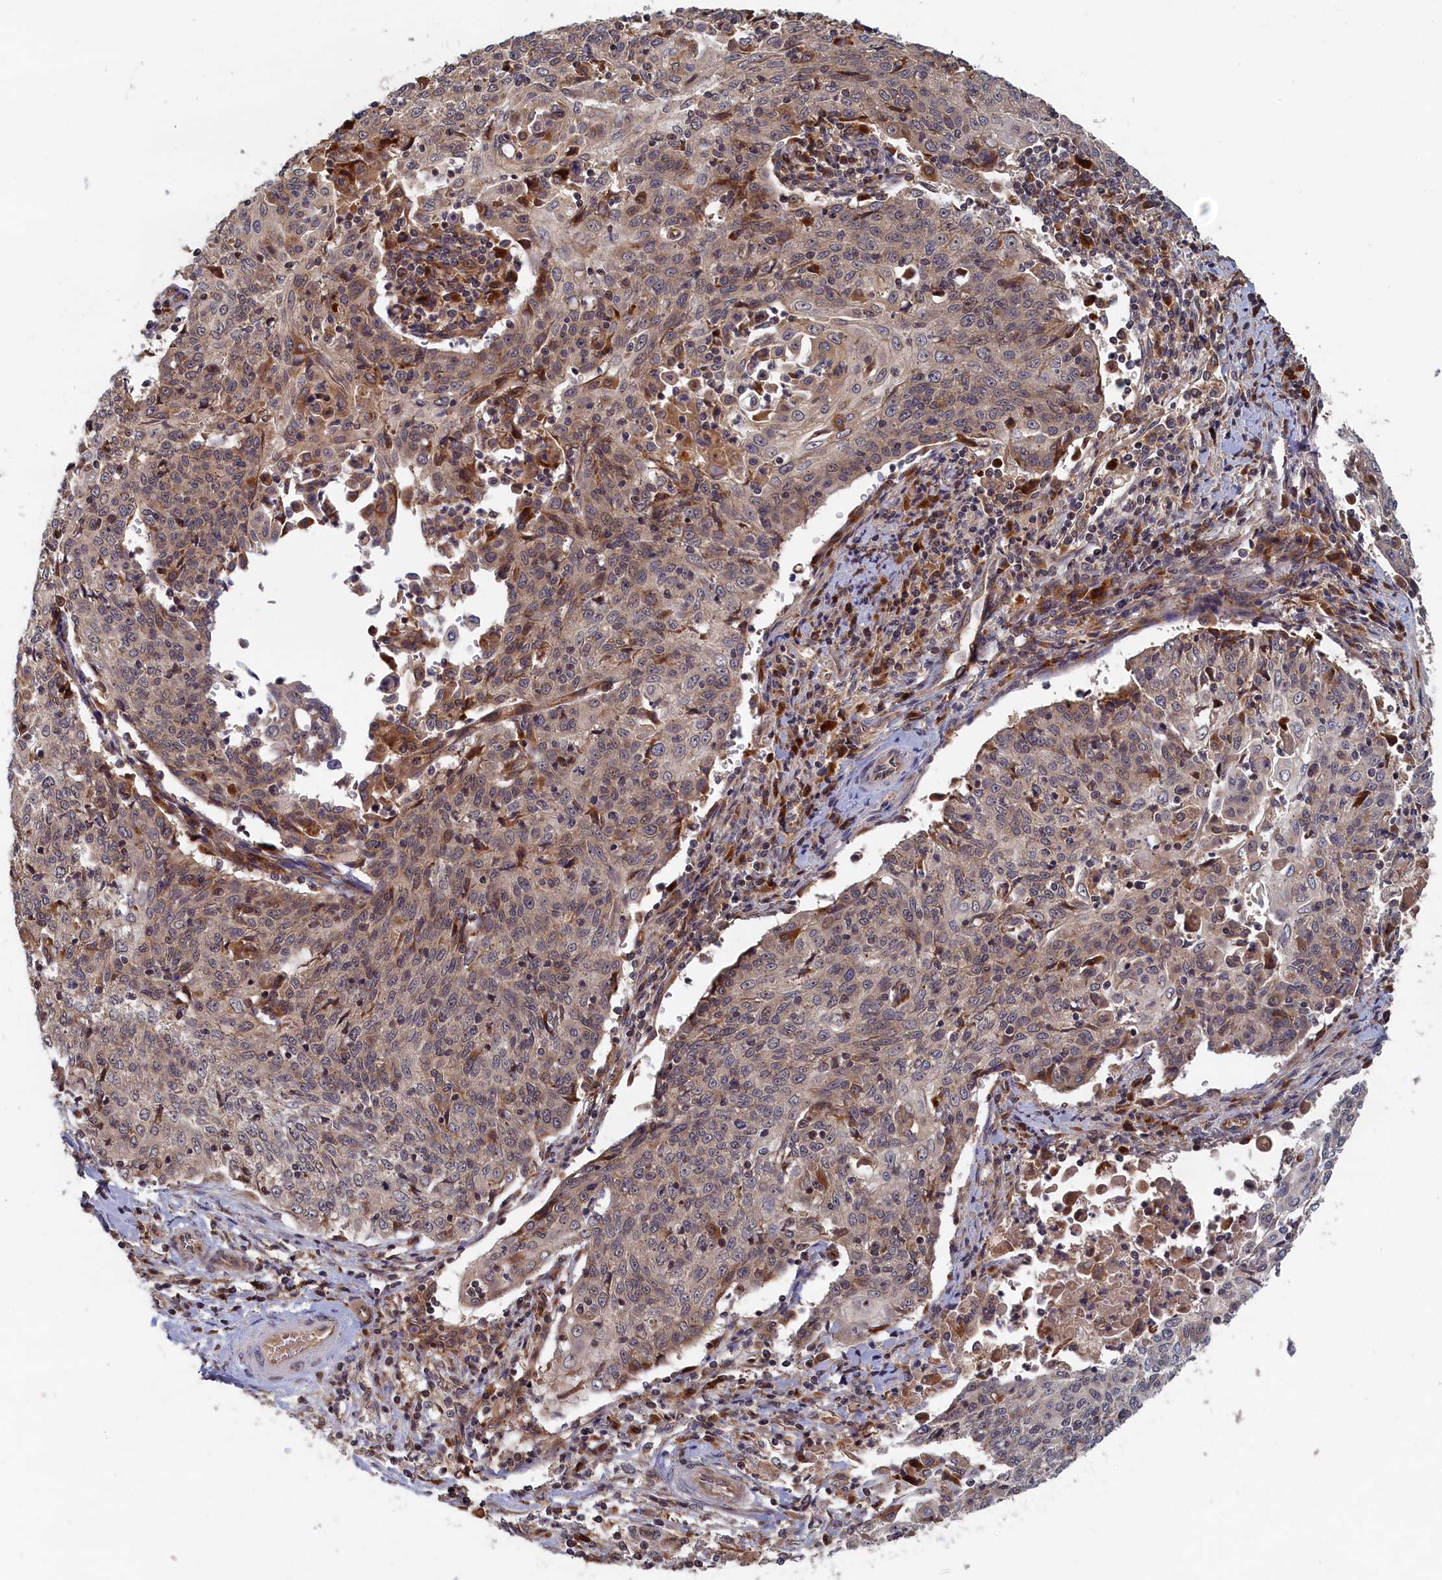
{"staining": {"intensity": "weak", "quantity": "<25%", "location": "cytoplasmic/membranous"}, "tissue": "cervical cancer", "cell_type": "Tumor cells", "image_type": "cancer", "snomed": [{"axis": "morphology", "description": "Squamous cell carcinoma, NOS"}, {"axis": "topography", "description": "Cervix"}], "caption": "DAB immunohistochemical staining of cervical cancer (squamous cell carcinoma) demonstrates no significant staining in tumor cells.", "gene": "TRAPPC2L", "patient": {"sex": "female", "age": 48}}